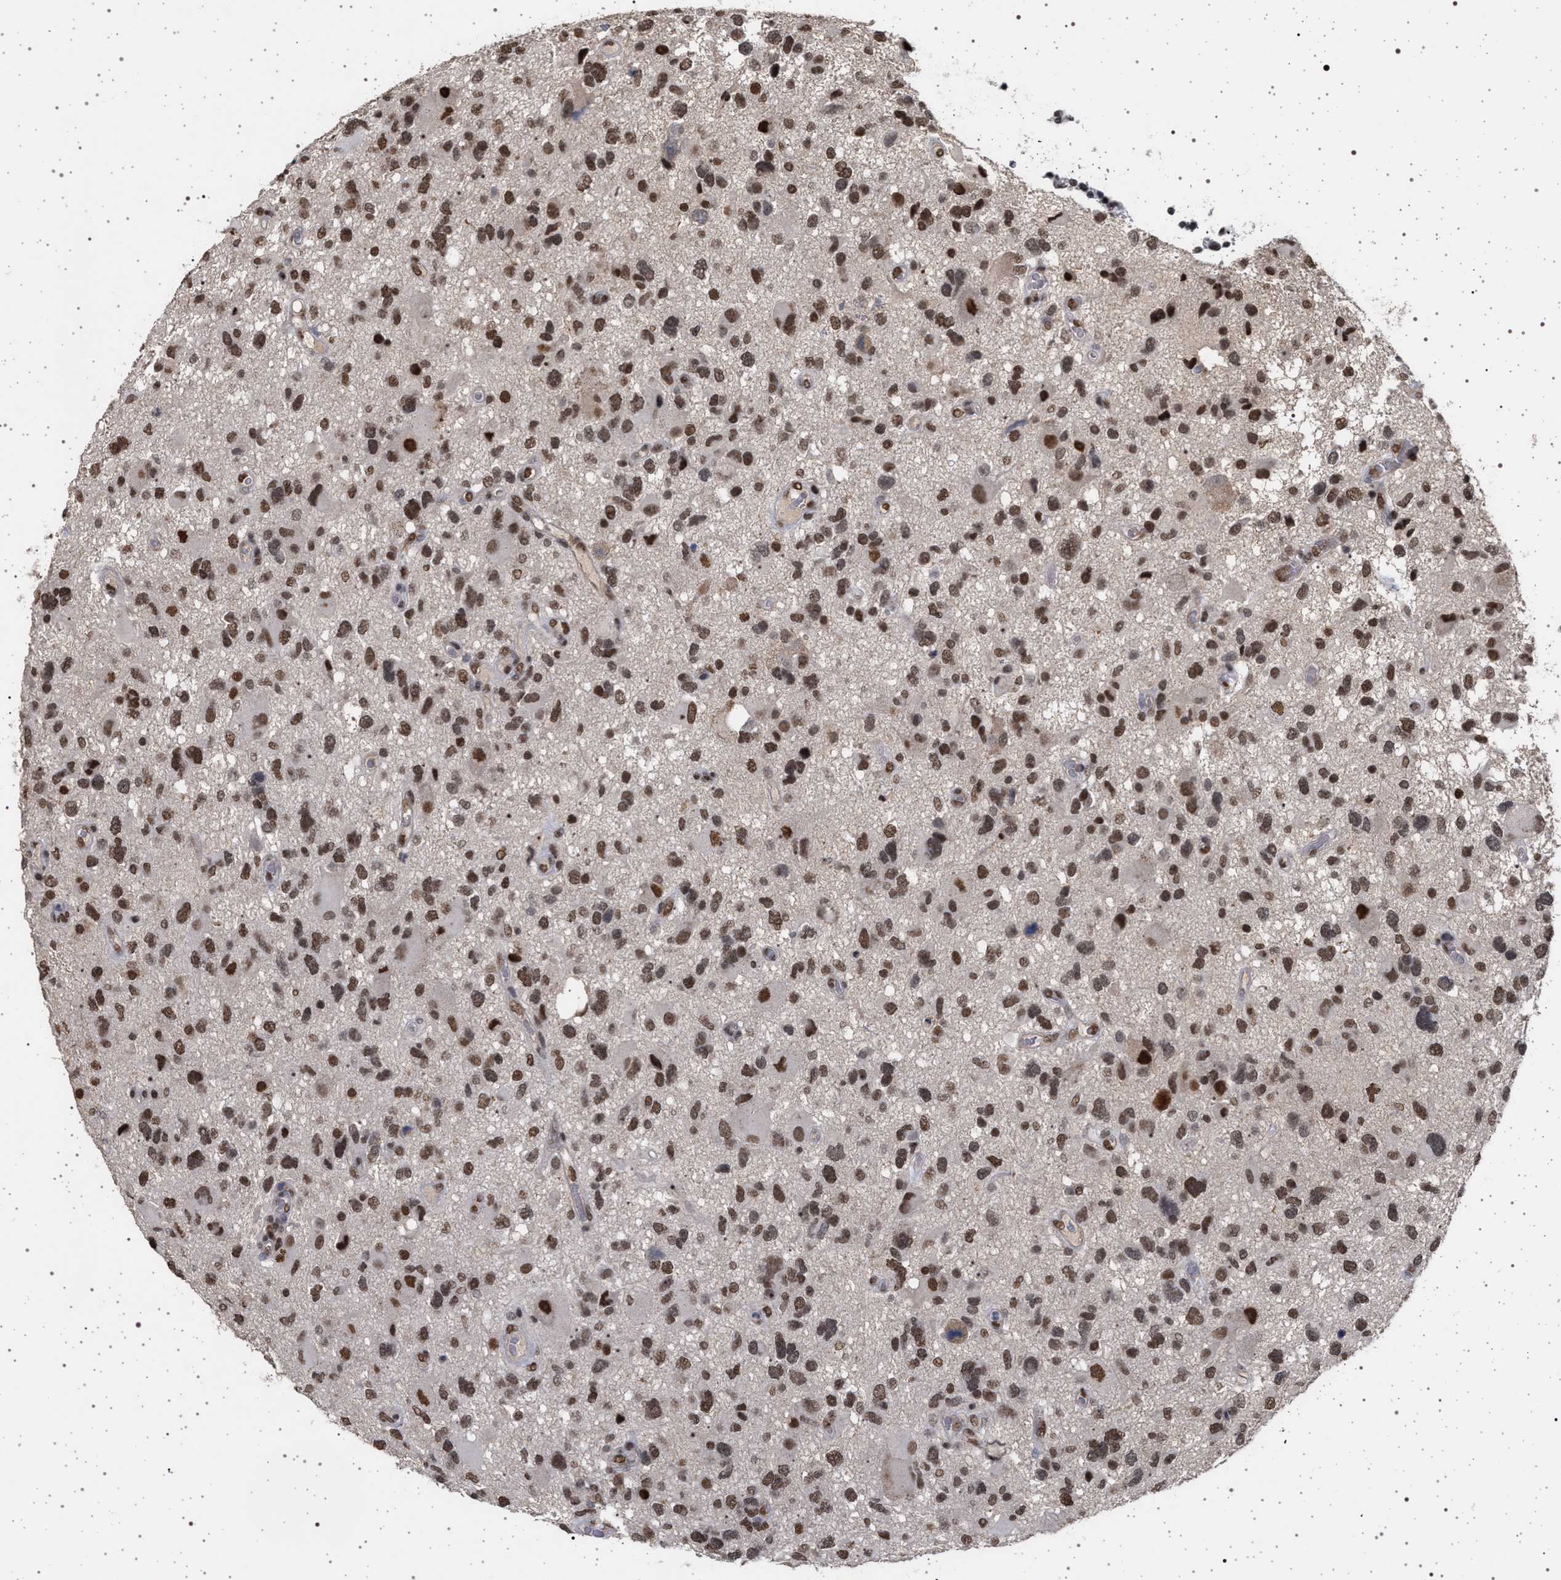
{"staining": {"intensity": "strong", "quantity": ">75%", "location": "nuclear"}, "tissue": "glioma", "cell_type": "Tumor cells", "image_type": "cancer", "snomed": [{"axis": "morphology", "description": "Glioma, malignant, High grade"}, {"axis": "topography", "description": "Brain"}], "caption": "Immunohistochemical staining of human malignant high-grade glioma demonstrates high levels of strong nuclear staining in approximately >75% of tumor cells.", "gene": "PHF12", "patient": {"sex": "male", "age": 33}}